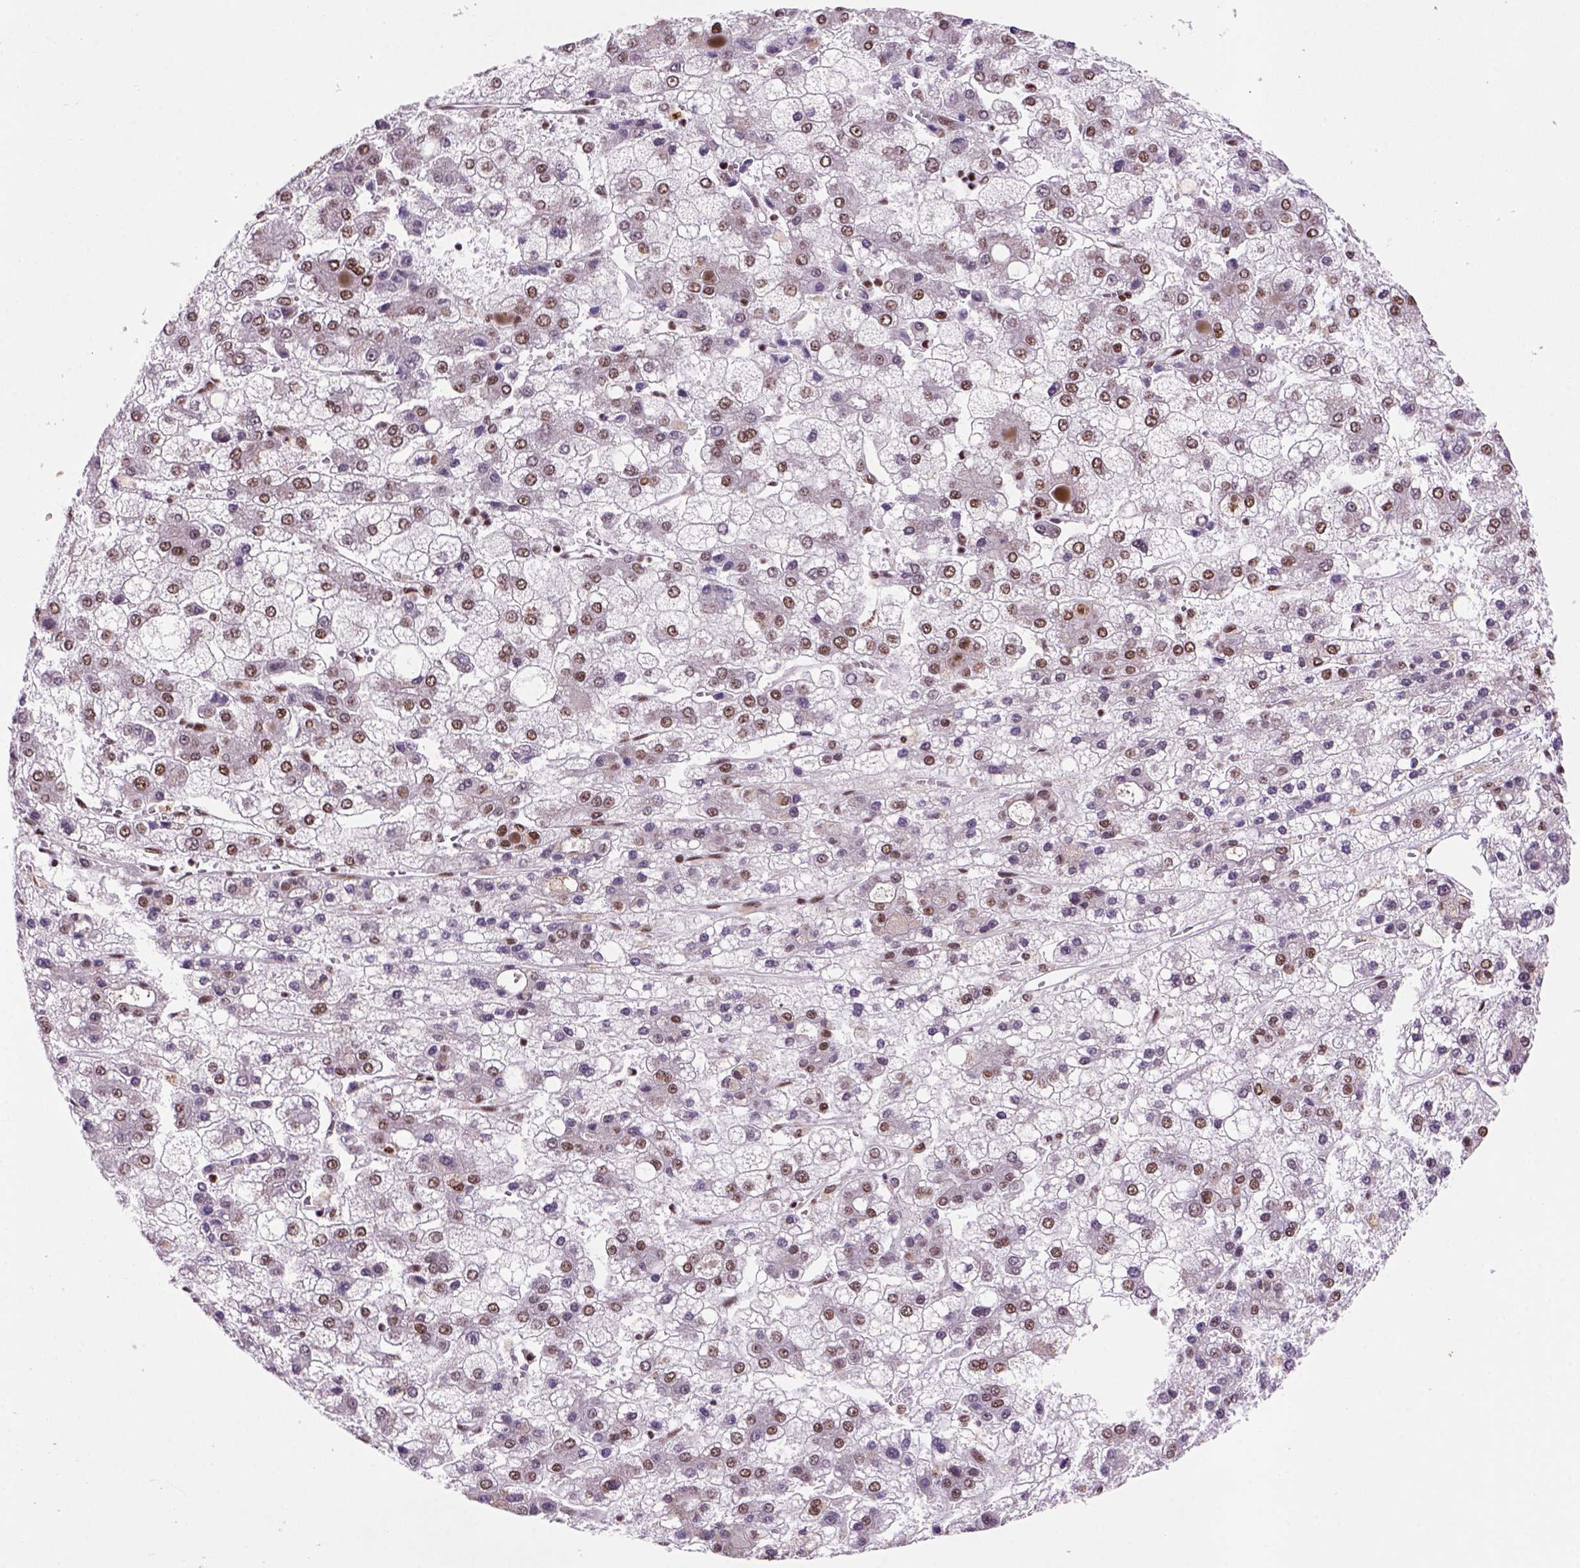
{"staining": {"intensity": "moderate", "quantity": ">75%", "location": "nuclear"}, "tissue": "liver cancer", "cell_type": "Tumor cells", "image_type": "cancer", "snomed": [{"axis": "morphology", "description": "Carcinoma, Hepatocellular, NOS"}, {"axis": "topography", "description": "Liver"}], "caption": "There is medium levels of moderate nuclear expression in tumor cells of hepatocellular carcinoma (liver), as demonstrated by immunohistochemical staining (brown color).", "gene": "NSMCE2", "patient": {"sex": "male", "age": 73}}